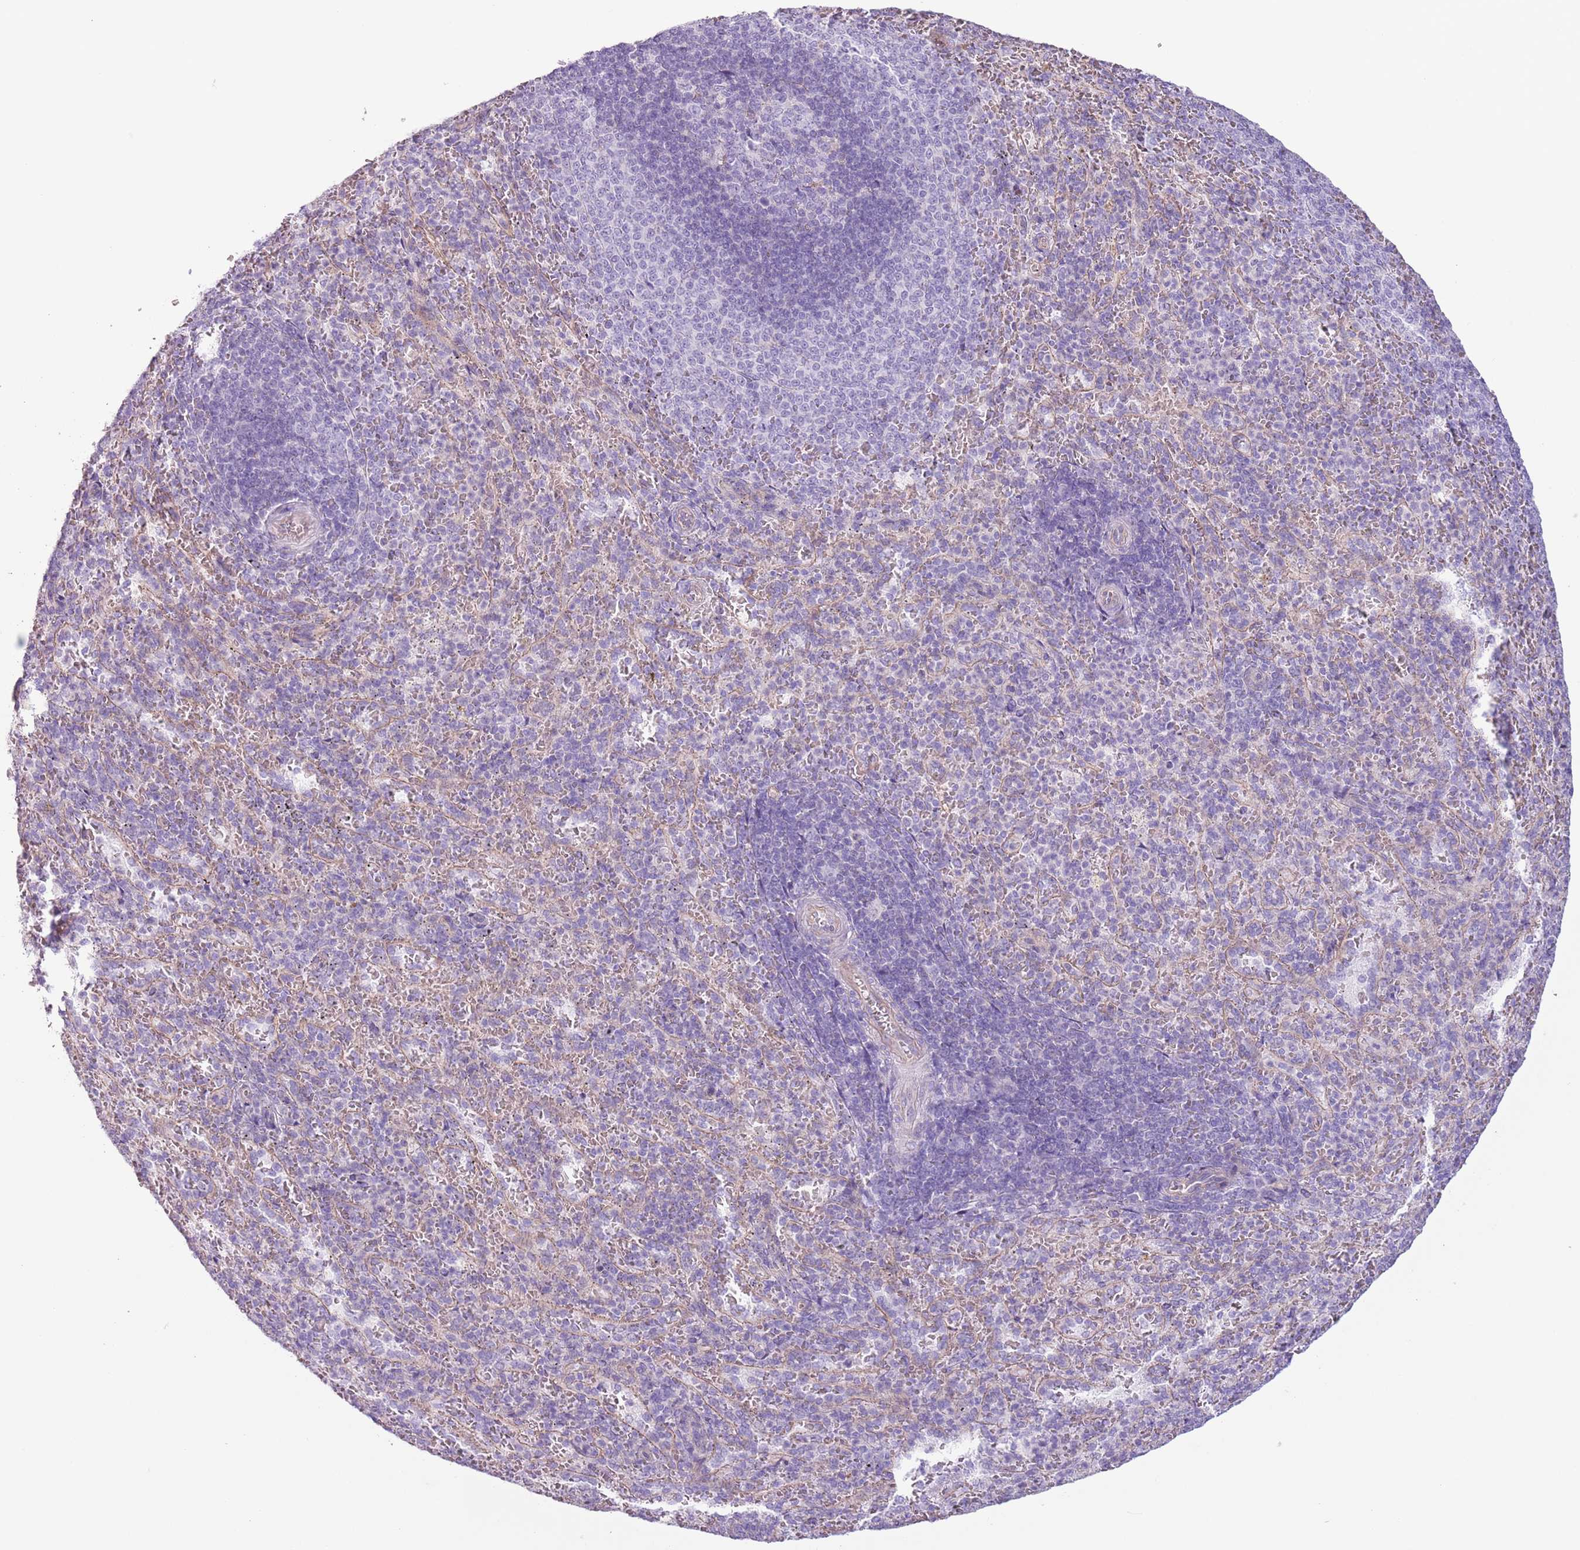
{"staining": {"intensity": "negative", "quantity": "none", "location": "none"}, "tissue": "spleen", "cell_type": "Cells in red pulp", "image_type": "normal", "snomed": [{"axis": "morphology", "description": "Normal tissue, NOS"}, {"axis": "topography", "description": "Spleen"}], "caption": "Immunohistochemistry (IHC) photomicrograph of unremarkable spleen: human spleen stained with DAB (3,3'-diaminobenzidine) shows no significant protein staining in cells in red pulp.", "gene": "RBP3", "patient": {"sex": "female", "age": 21}}